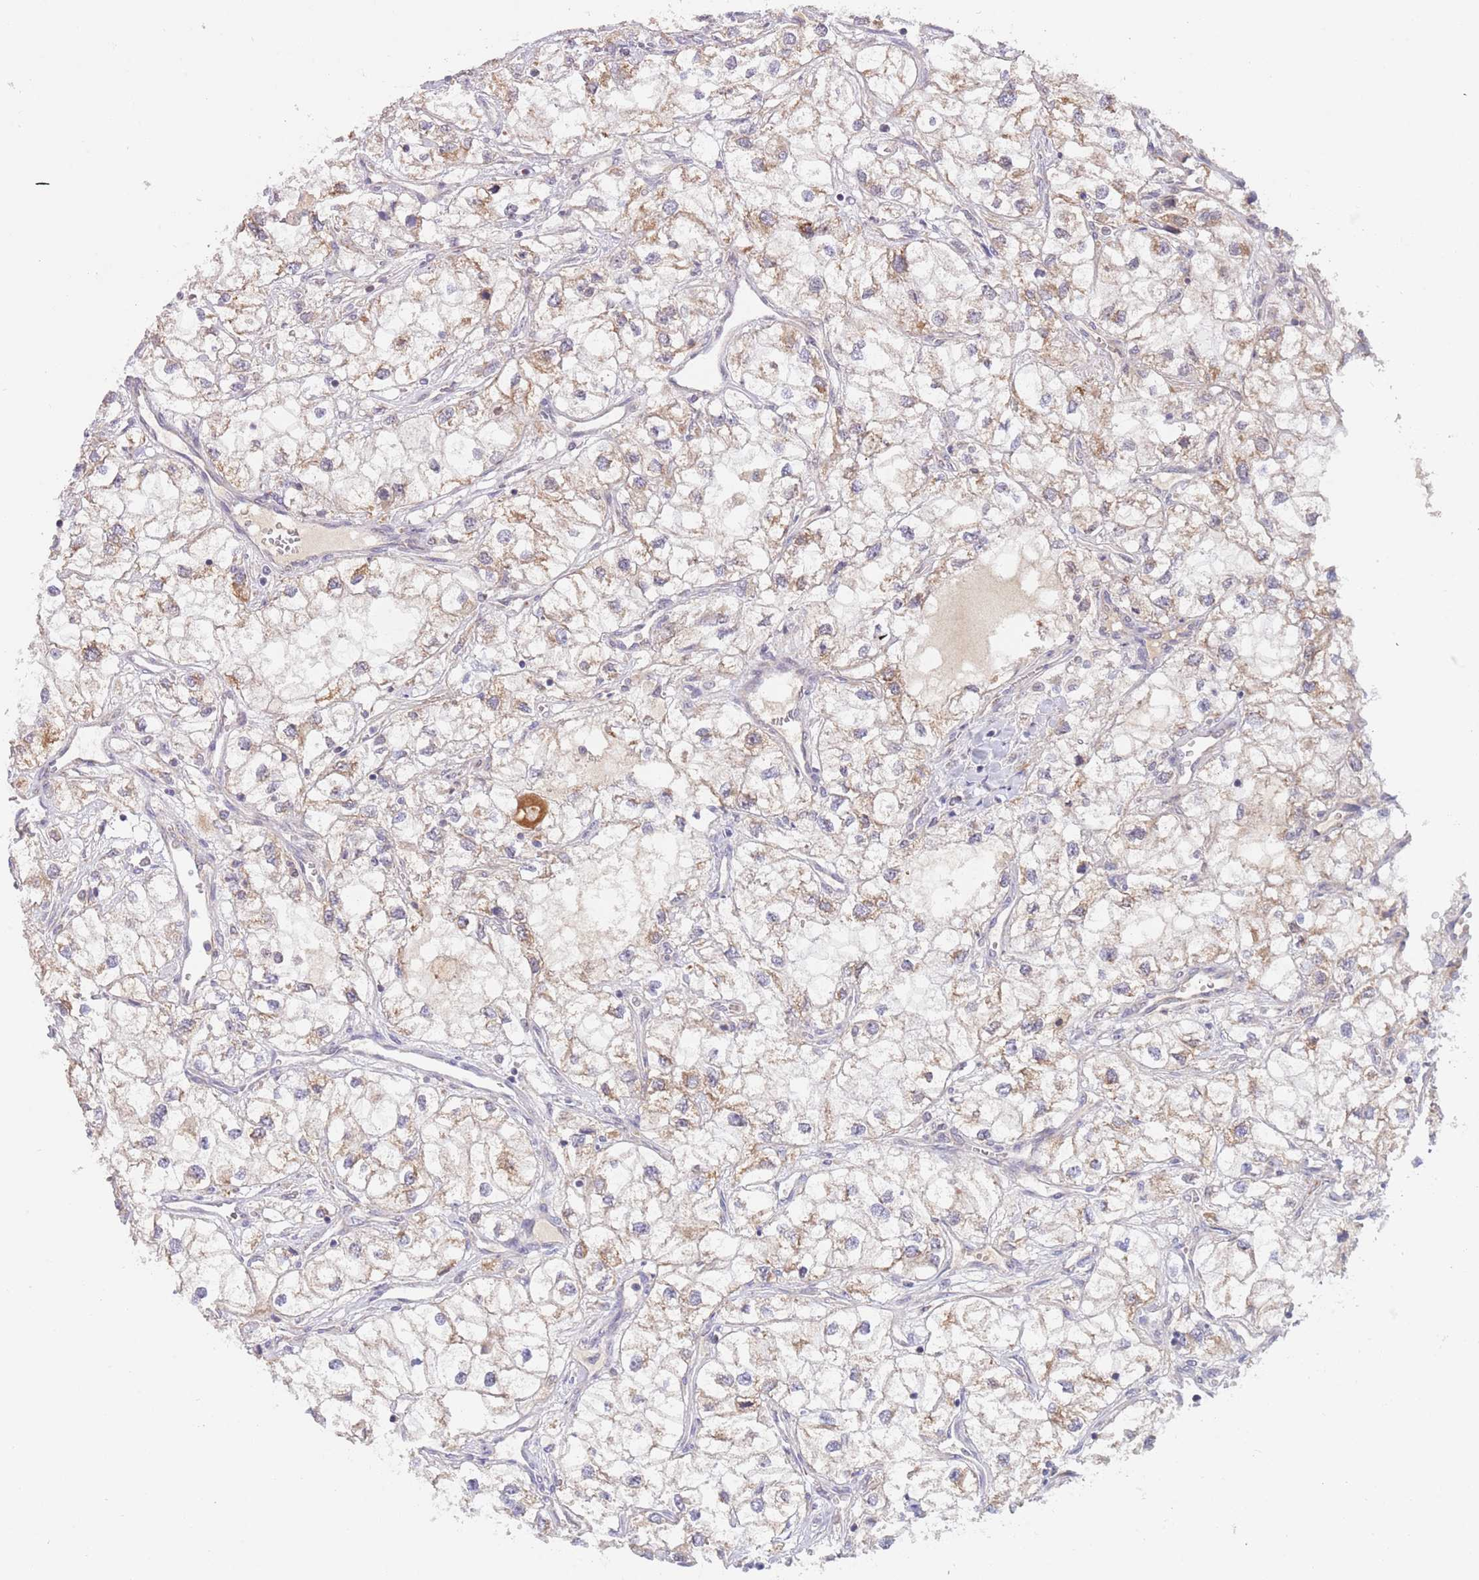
{"staining": {"intensity": "weak", "quantity": ">75%", "location": "cytoplasmic/membranous"}, "tissue": "renal cancer", "cell_type": "Tumor cells", "image_type": "cancer", "snomed": [{"axis": "morphology", "description": "Adenocarcinoma, NOS"}, {"axis": "topography", "description": "Kidney"}], "caption": "Protein staining exhibits weak cytoplasmic/membranous expression in about >75% of tumor cells in renal cancer.", "gene": "TIMM13", "patient": {"sex": "male", "age": 59}}